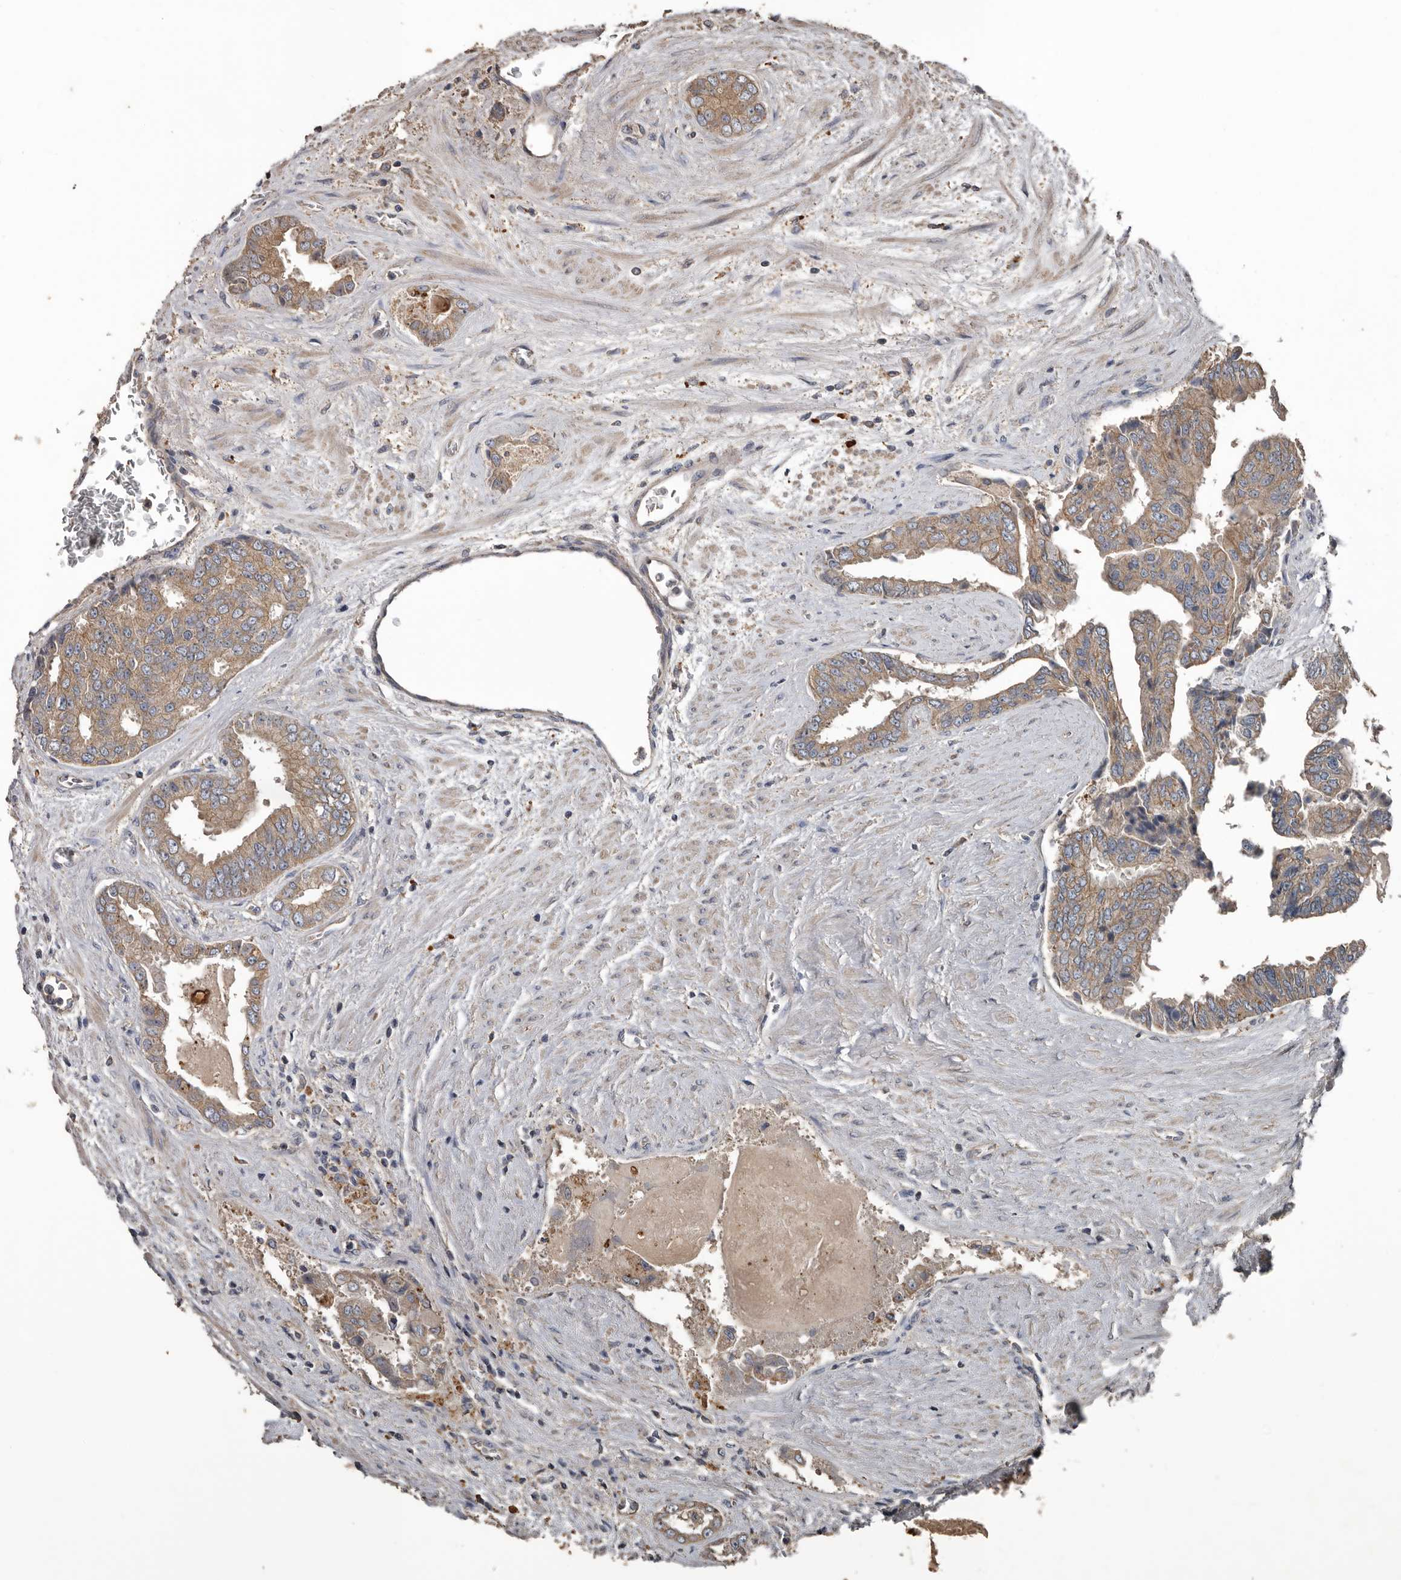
{"staining": {"intensity": "moderate", "quantity": ">75%", "location": "cytoplasmic/membranous"}, "tissue": "prostate cancer", "cell_type": "Tumor cells", "image_type": "cancer", "snomed": [{"axis": "morphology", "description": "Adenocarcinoma, High grade"}, {"axis": "topography", "description": "Prostate"}], "caption": "This is an image of immunohistochemistry staining of prostate adenocarcinoma (high-grade), which shows moderate staining in the cytoplasmic/membranous of tumor cells.", "gene": "HYAL4", "patient": {"sex": "male", "age": 58}}